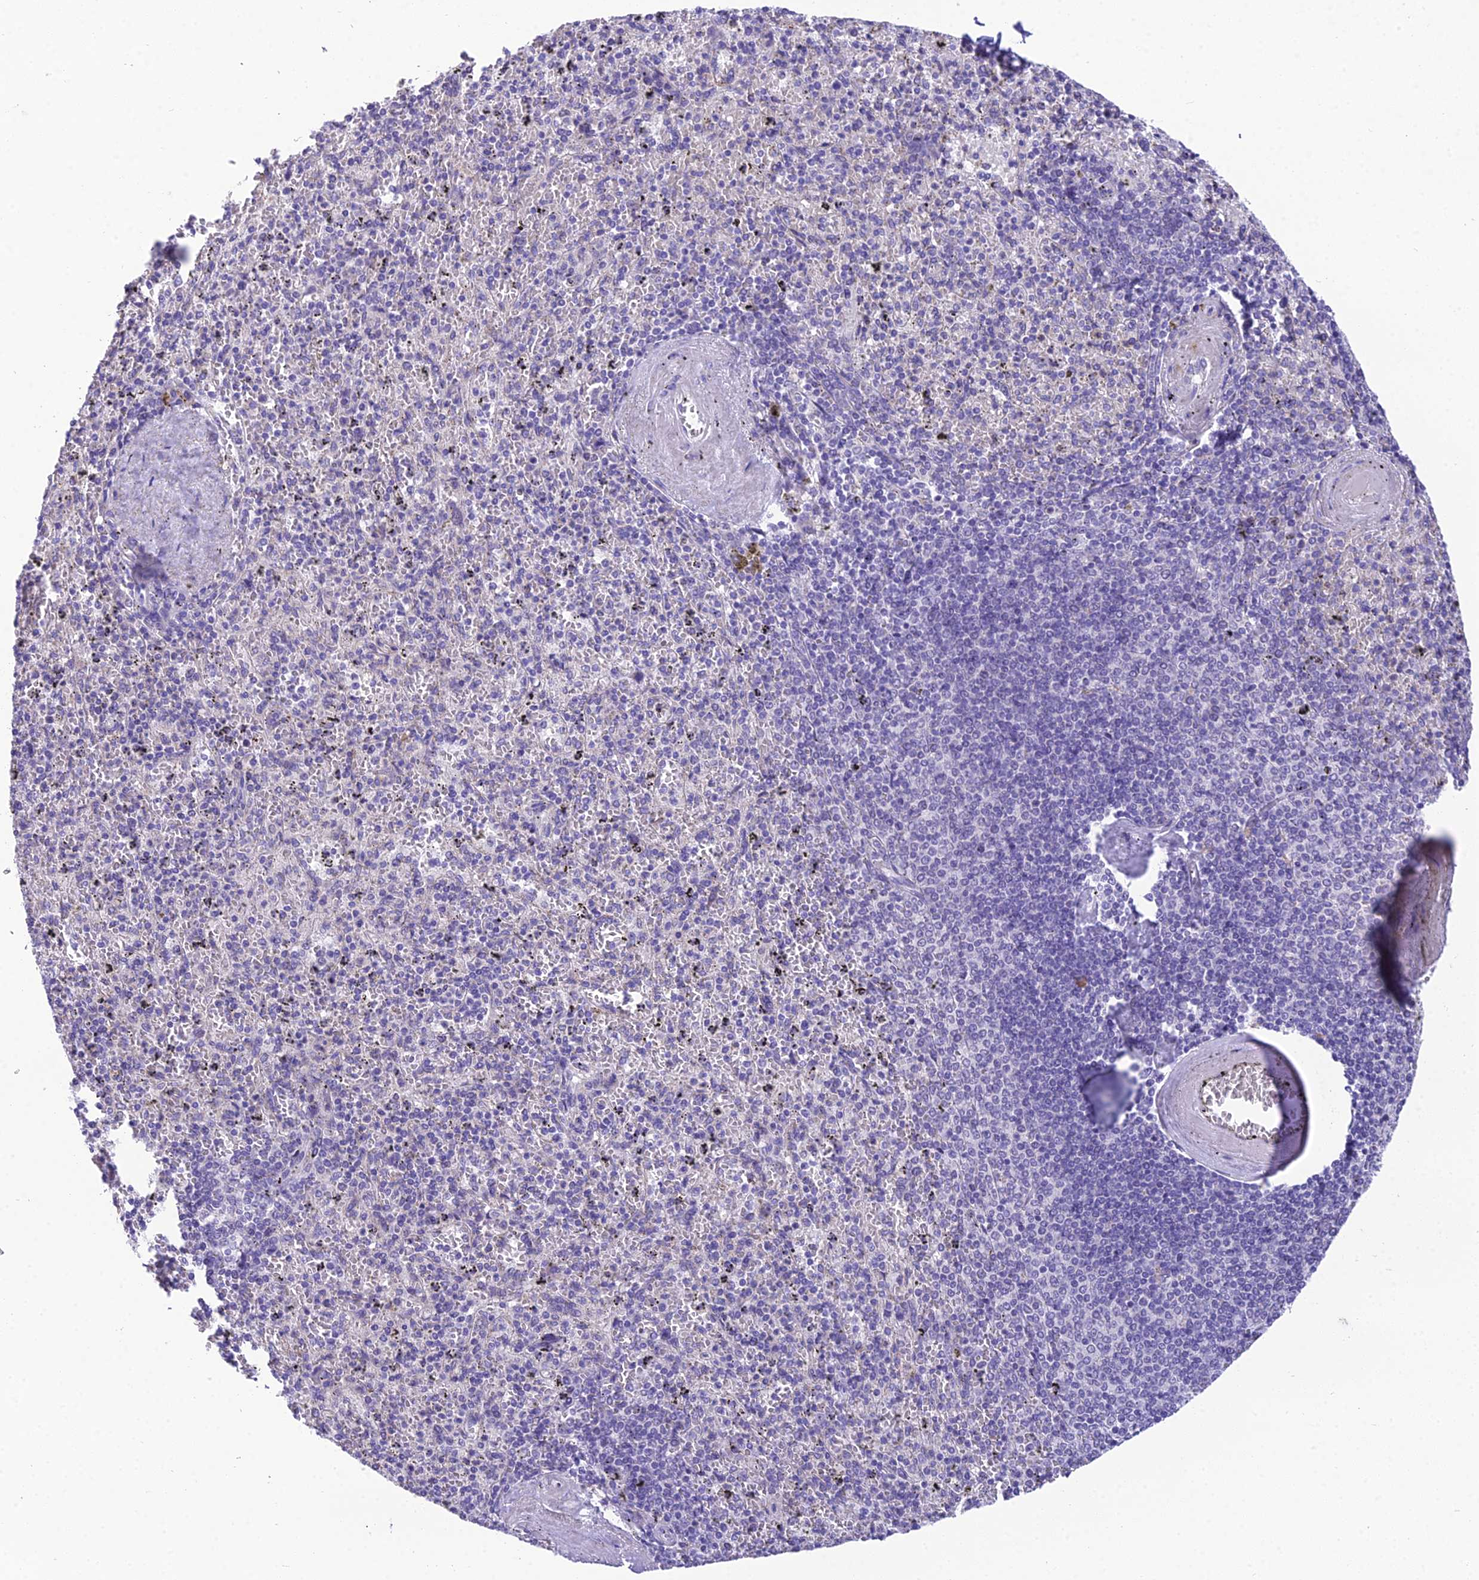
{"staining": {"intensity": "negative", "quantity": "none", "location": "none"}, "tissue": "spleen", "cell_type": "Cells in red pulp", "image_type": "normal", "snomed": [{"axis": "morphology", "description": "Normal tissue, NOS"}, {"axis": "topography", "description": "Spleen"}], "caption": "Protein analysis of unremarkable spleen reveals no significant positivity in cells in red pulp. The staining was performed using DAB (3,3'-diaminobenzidine) to visualize the protein expression in brown, while the nuclei were stained in blue with hematoxylin (Magnification: 20x).", "gene": "MIIP", "patient": {"sex": "male", "age": 82}}